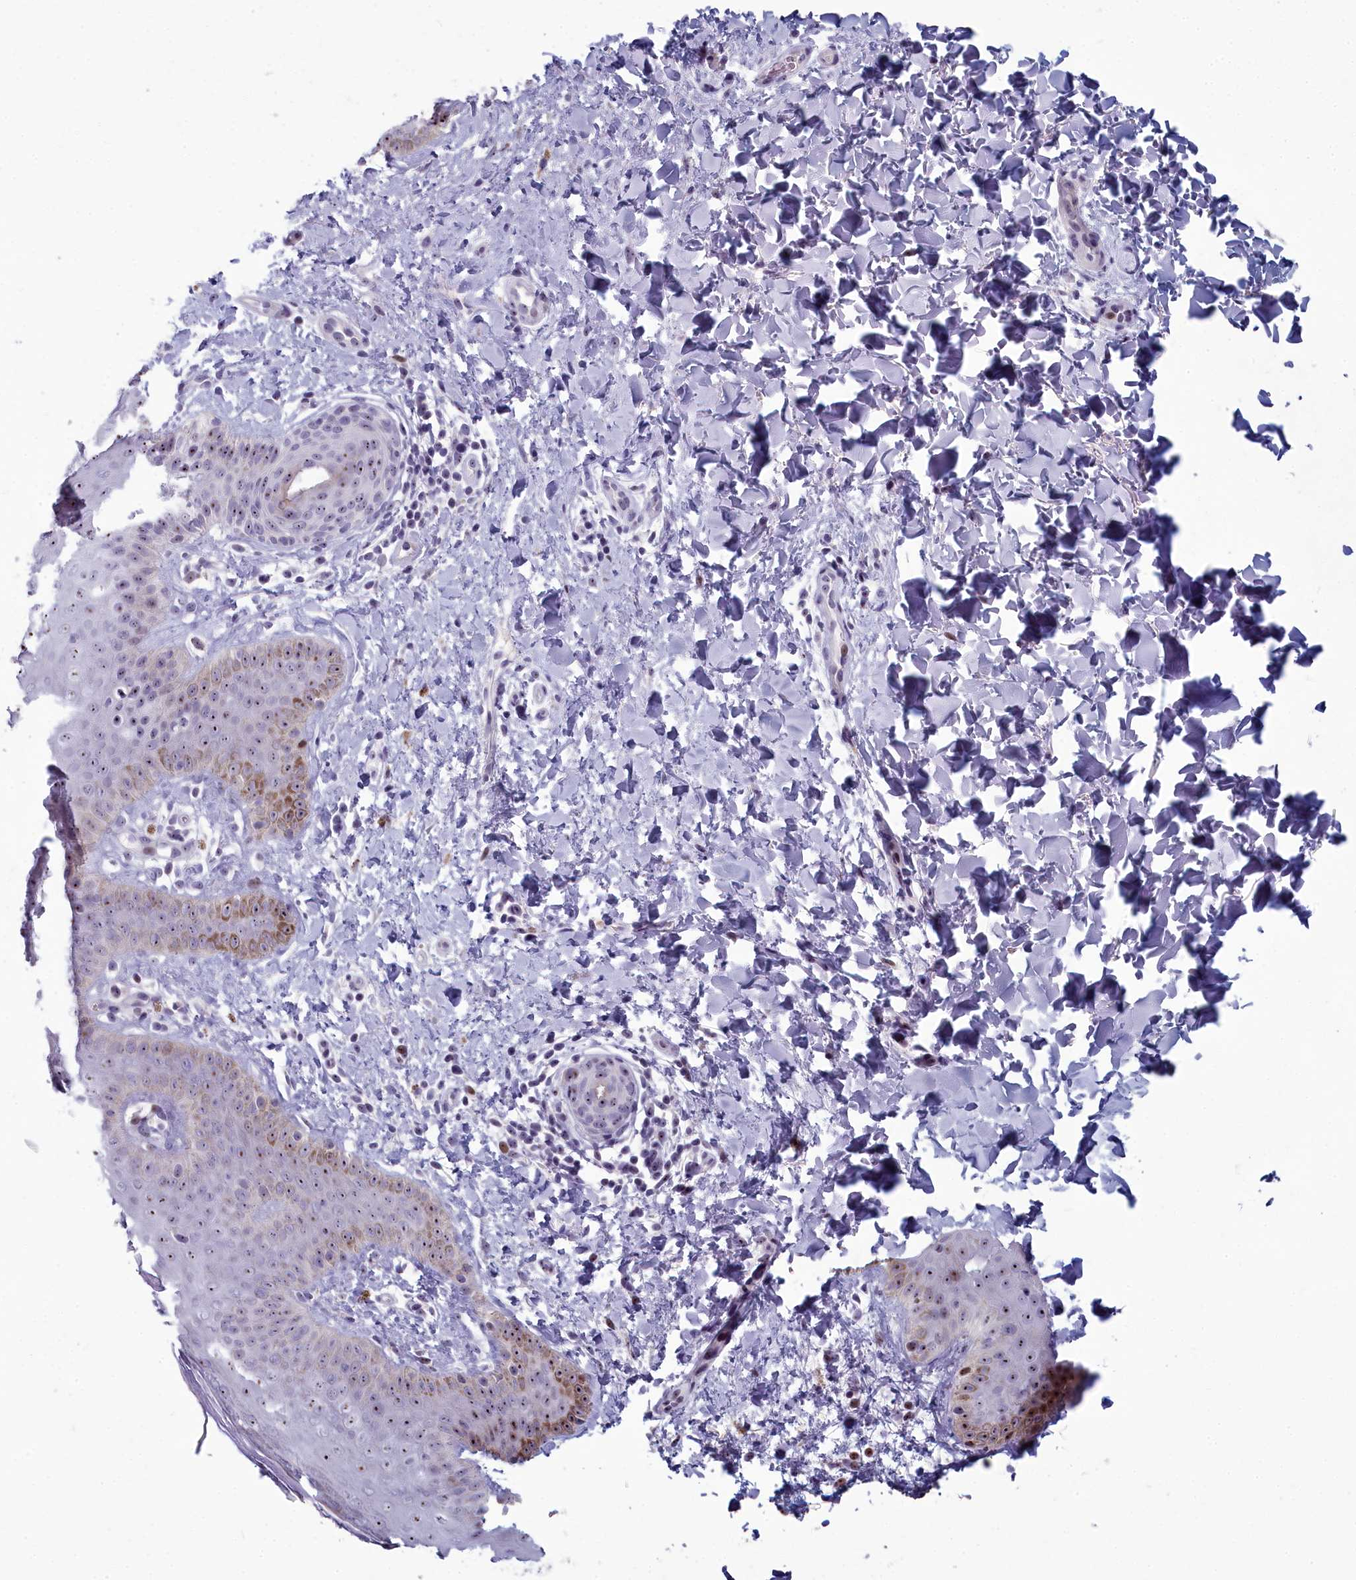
{"staining": {"intensity": "moderate", "quantity": "<25%", "location": "nuclear"}, "tissue": "skin", "cell_type": "Epidermal cells", "image_type": "normal", "snomed": [{"axis": "morphology", "description": "Normal tissue, NOS"}, {"axis": "morphology", "description": "Neoplasm, malignant, NOS"}, {"axis": "topography", "description": "Anal"}], "caption": "Immunohistochemical staining of benign human skin shows low levels of moderate nuclear staining in approximately <25% of epidermal cells.", "gene": "INSYN2A", "patient": {"sex": "male", "age": 47}}